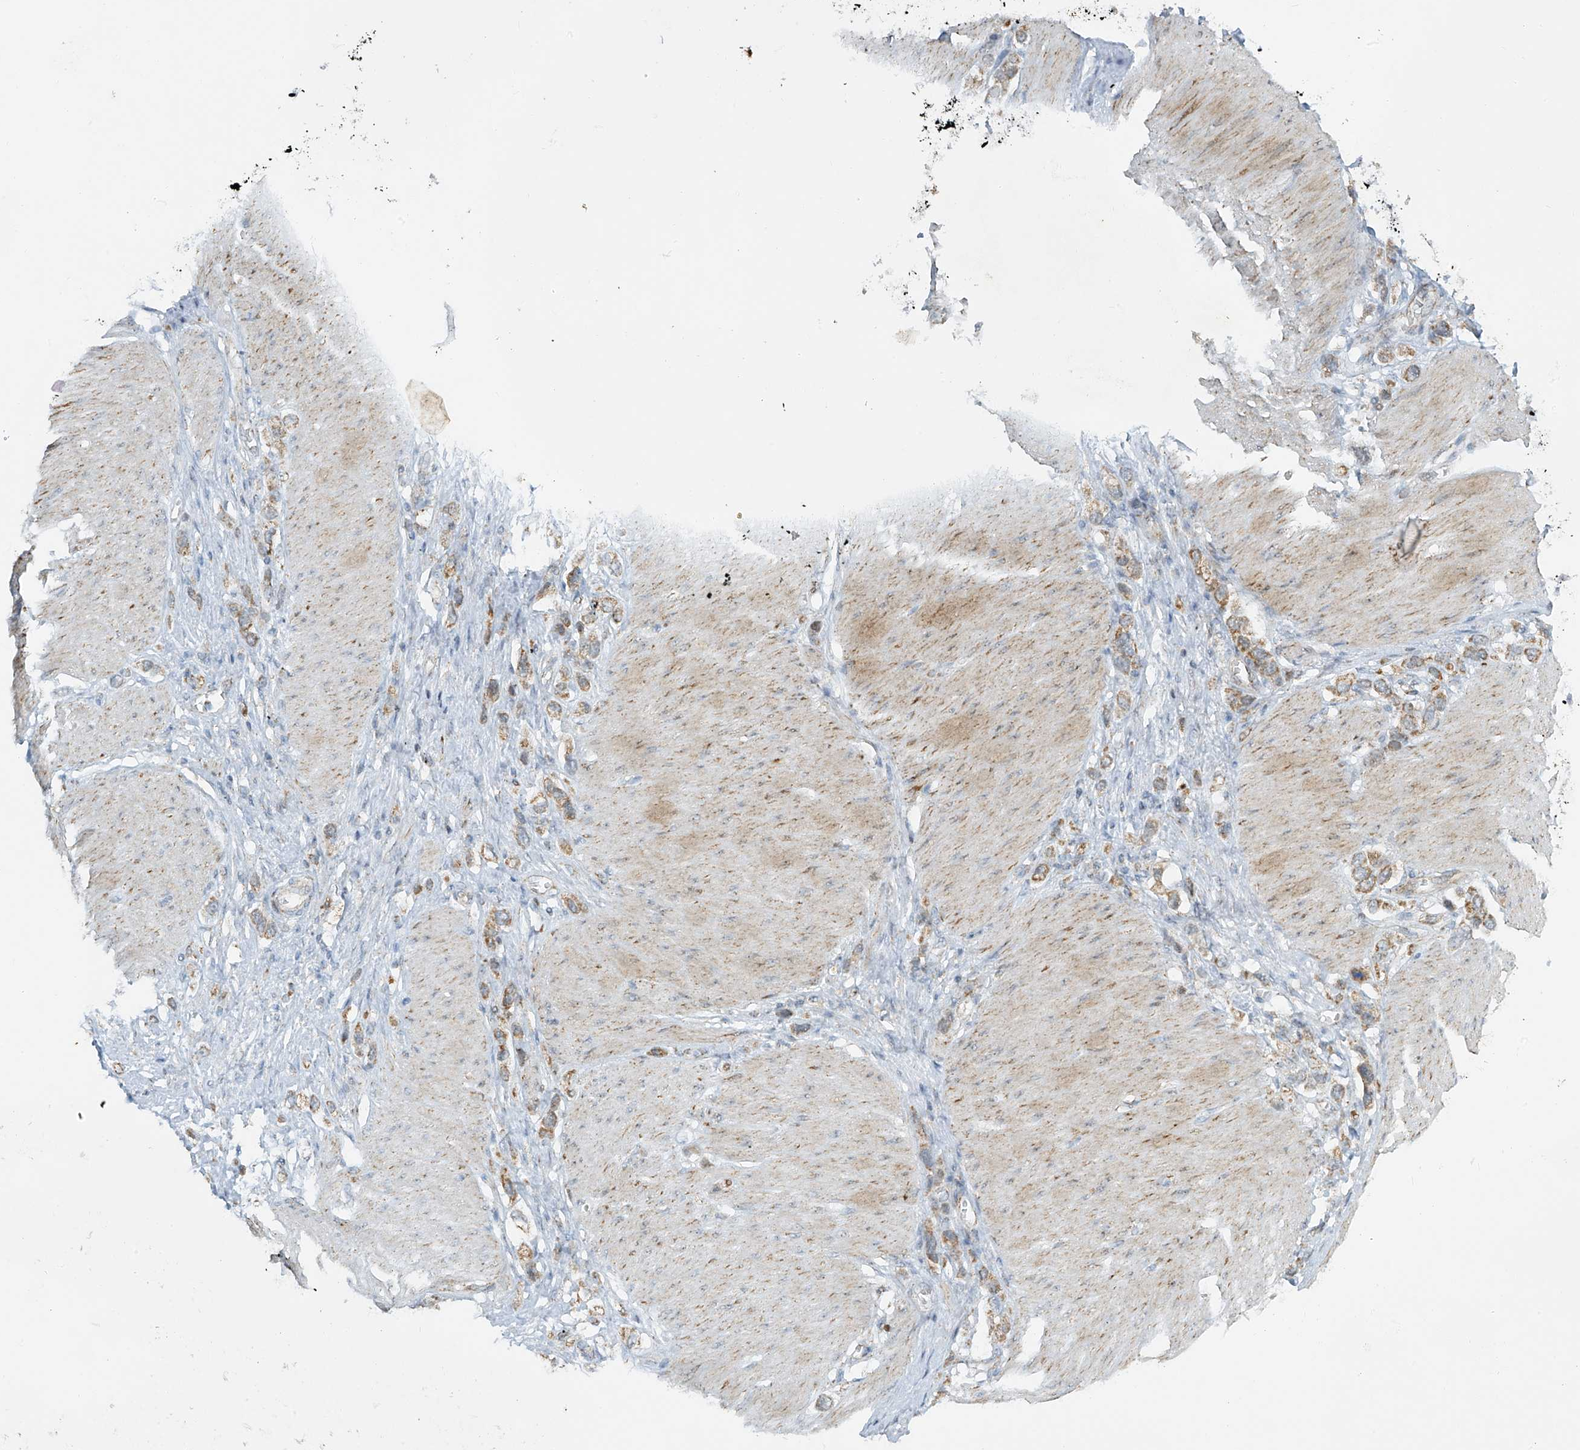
{"staining": {"intensity": "moderate", "quantity": ">75%", "location": "cytoplasmic/membranous"}, "tissue": "stomach cancer", "cell_type": "Tumor cells", "image_type": "cancer", "snomed": [{"axis": "morphology", "description": "Normal tissue, NOS"}, {"axis": "morphology", "description": "Adenocarcinoma, NOS"}, {"axis": "topography", "description": "Stomach, upper"}, {"axis": "topography", "description": "Stomach"}], "caption": "Approximately >75% of tumor cells in human stomach cancer (adenocarcinoma) exhibit moderate cytoplasmic/membranous protein staining as visualized by brown immunohistochemical staining.", "gene": "SMDT1", "patient": {"sex": "female", "age": 65}}